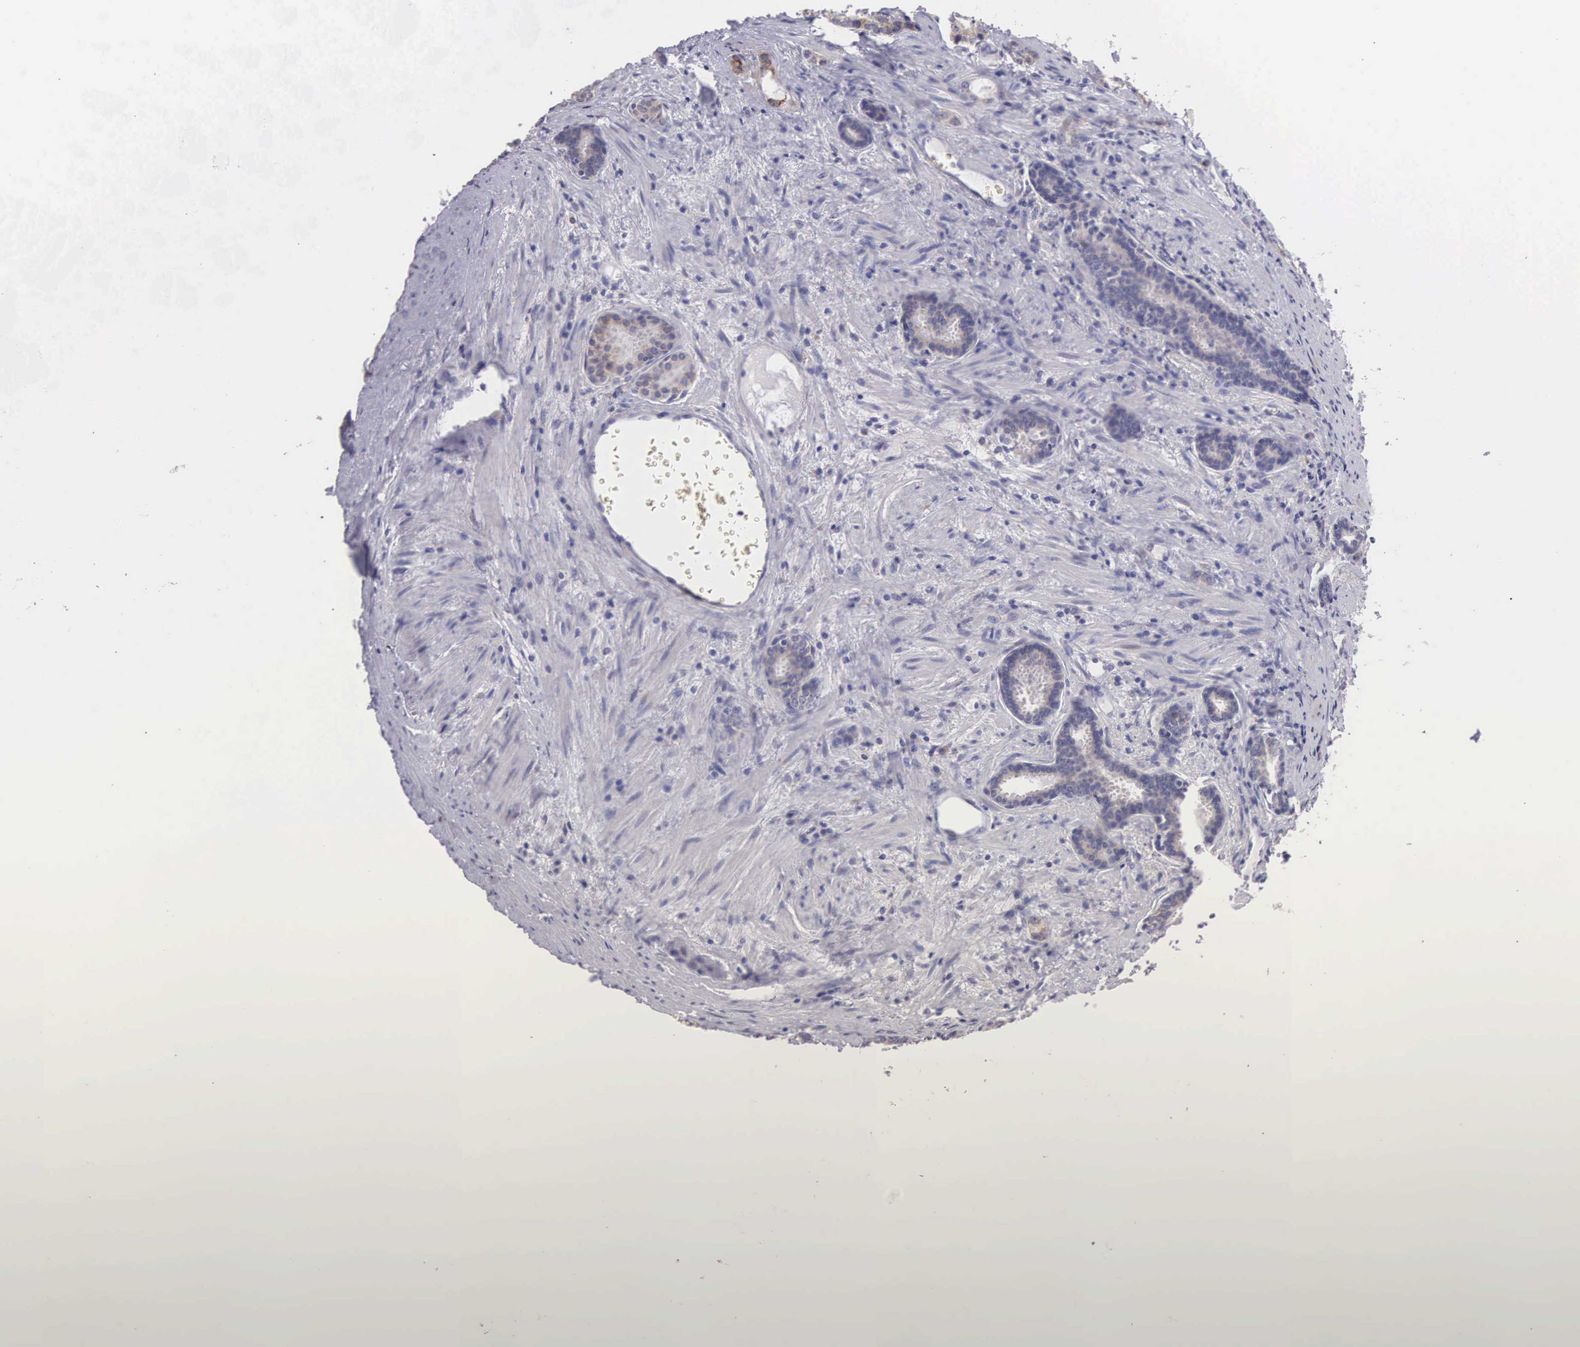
{"staining": {"intensity": "moderate", "quantity": "25%-75%", "location": "cytoplasmic/membranous"}, "tissue": "prostate cancer", "cell_type": "Tumor cells", "image_type": "cancer", "snomed": [{"axis": "morphology", "description": "Adenocarcinoma, Medium grade"}, {"axis": "topography", "description": "Prostate"}], "caption": "High-power microscopy captured an IHC photomicrograph of prostate medium-grade adenocarcinoma, revealing moderate cytoplasmic/membranous positivity in approximately 25%-75% of tumor cells. The protein is shown in brown color, while the nuclei are stained blue.", "gene": "ARG2", "patient": {"sex": "male", "age": 68}}